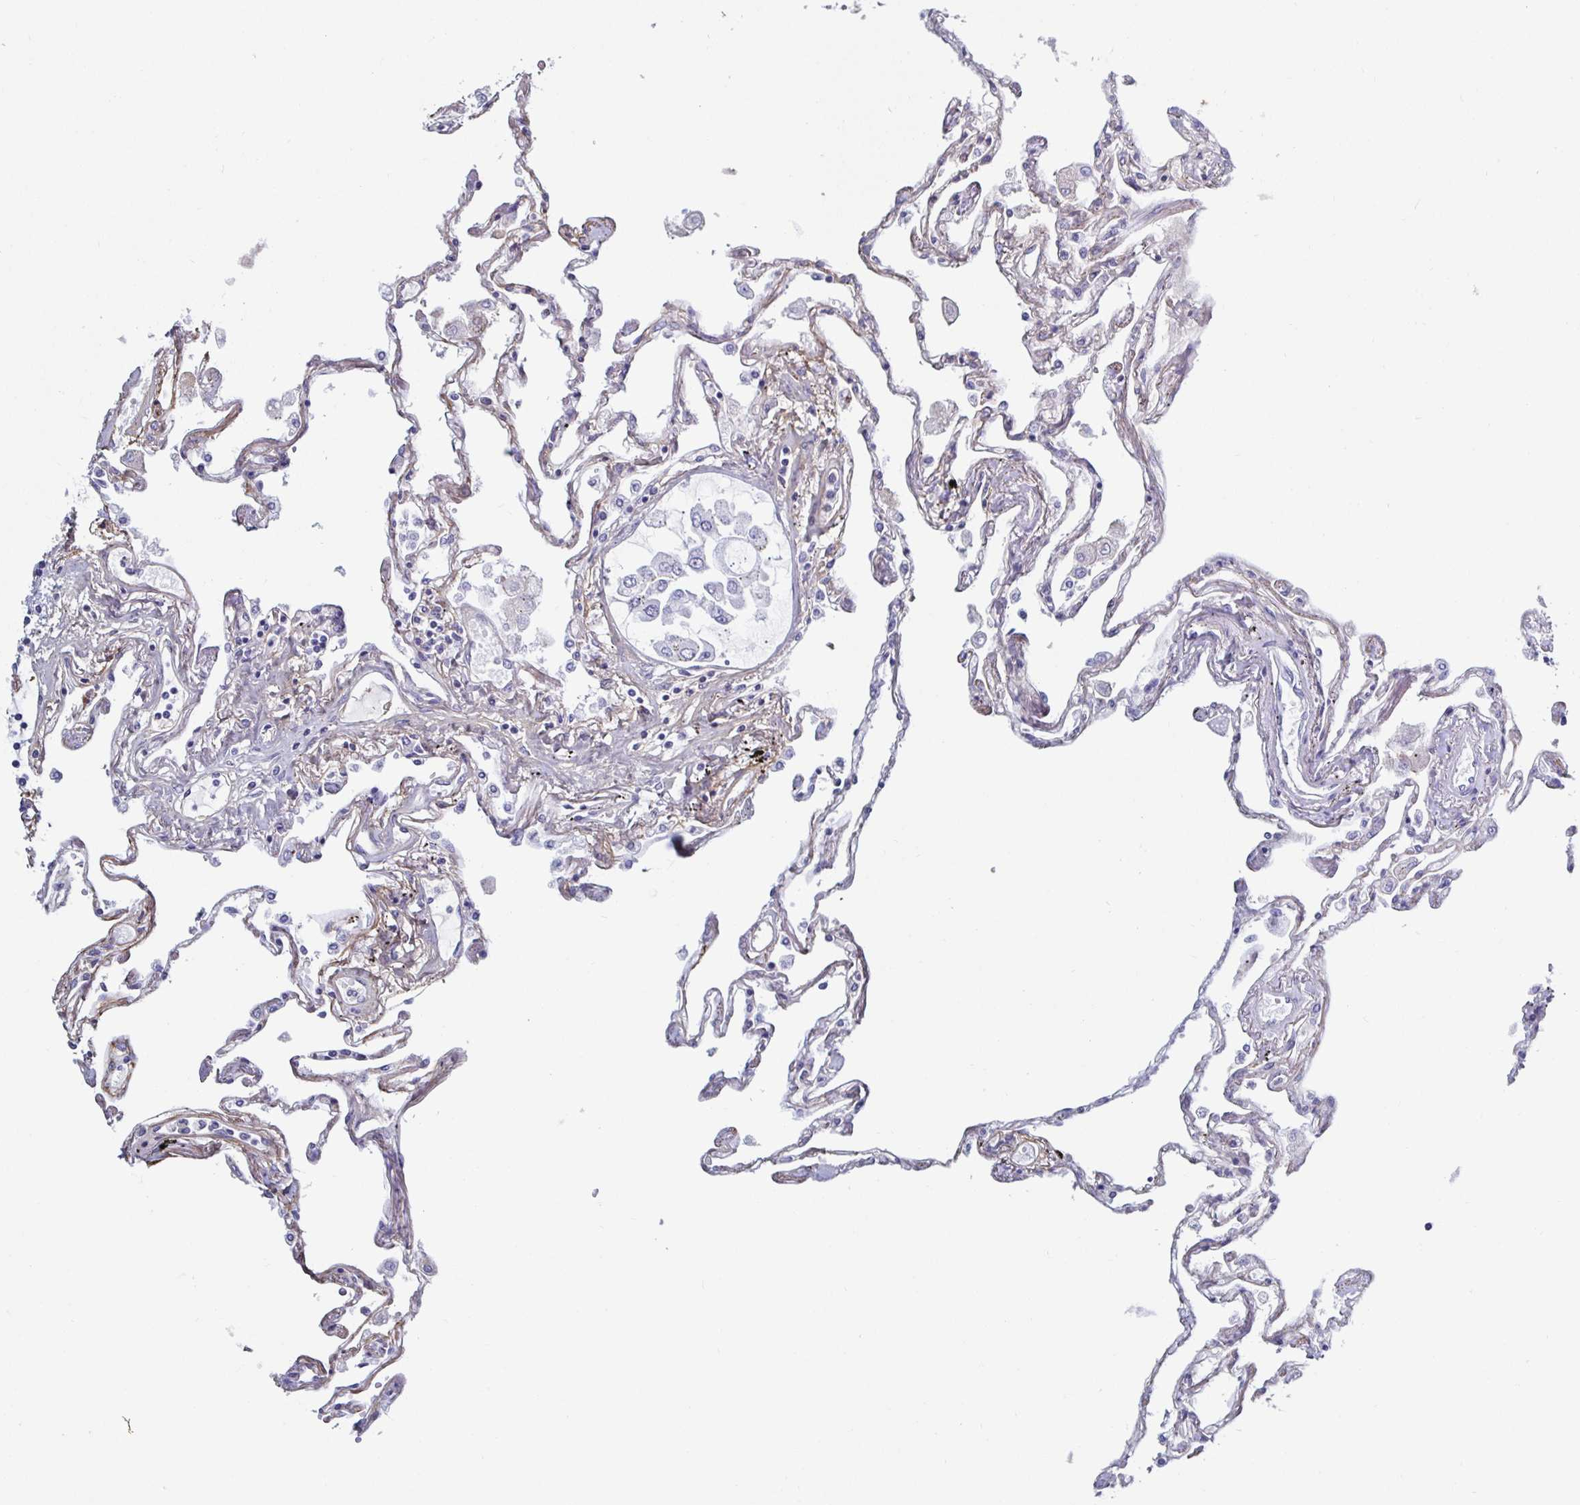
{"staining": {"intensity": "weak", "quantity": "<25%", "location": "cytoplasmic/membranous"}, "tissue": "lung", "cell_type": "Alveolar cells", "image_type": "normal", "snomed": [{"axis": "morphology", "description": "Normal tissue, NOS"}, {"axis": "morphology", "description": "Adenocarcinoma, NOS"}, {"axis": "topography", "description": "Cartilage tissue"}, {"axis": "topography", "description": "Lung"}], "caption": "The histopathology image displays no significant staining in alveolar cells of lung.", "gene": "ACSBG2", "patient": {"sex": "female", "age": 67}}